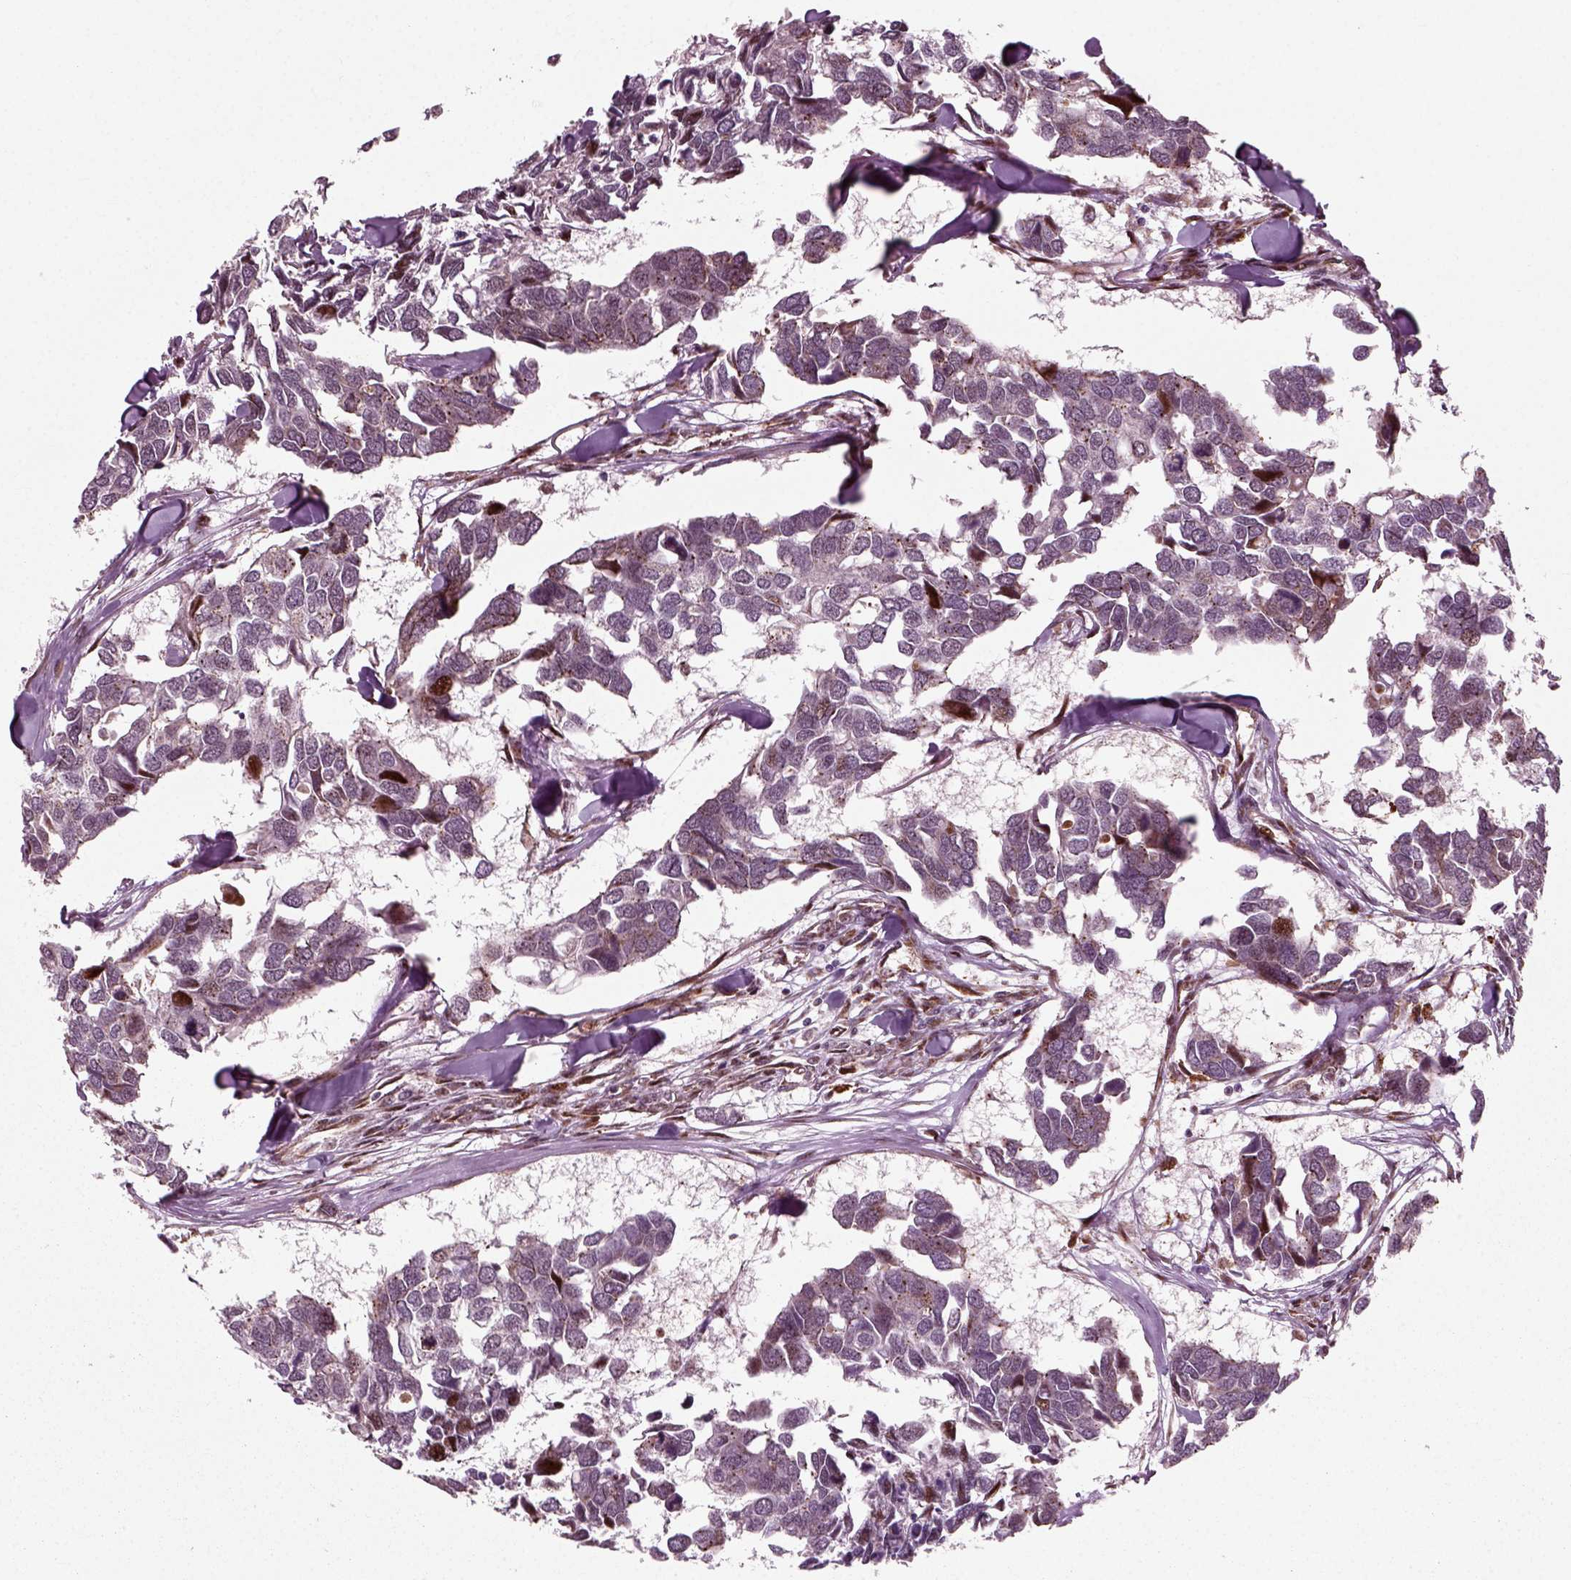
{"staining": {"intensity": "strong", "quantity": "<25%", "location": "nuclear"}, "tissue": "breast cancer", "cell_type": "Tumor cells", "image_type": "cancer", "snomed": [{"axis": "morphology", "description": "Duct carcinoma"}, {"axis": "topography", "description": "Breast"}], "caption": "This is a micrograph of immunohistochemistry (IHC) staining of breast cancer, which shows strong expression in the nuclear of tumor cells.", "gene": "CDC14A", "patient": {"sex": "female", "age": 83}}